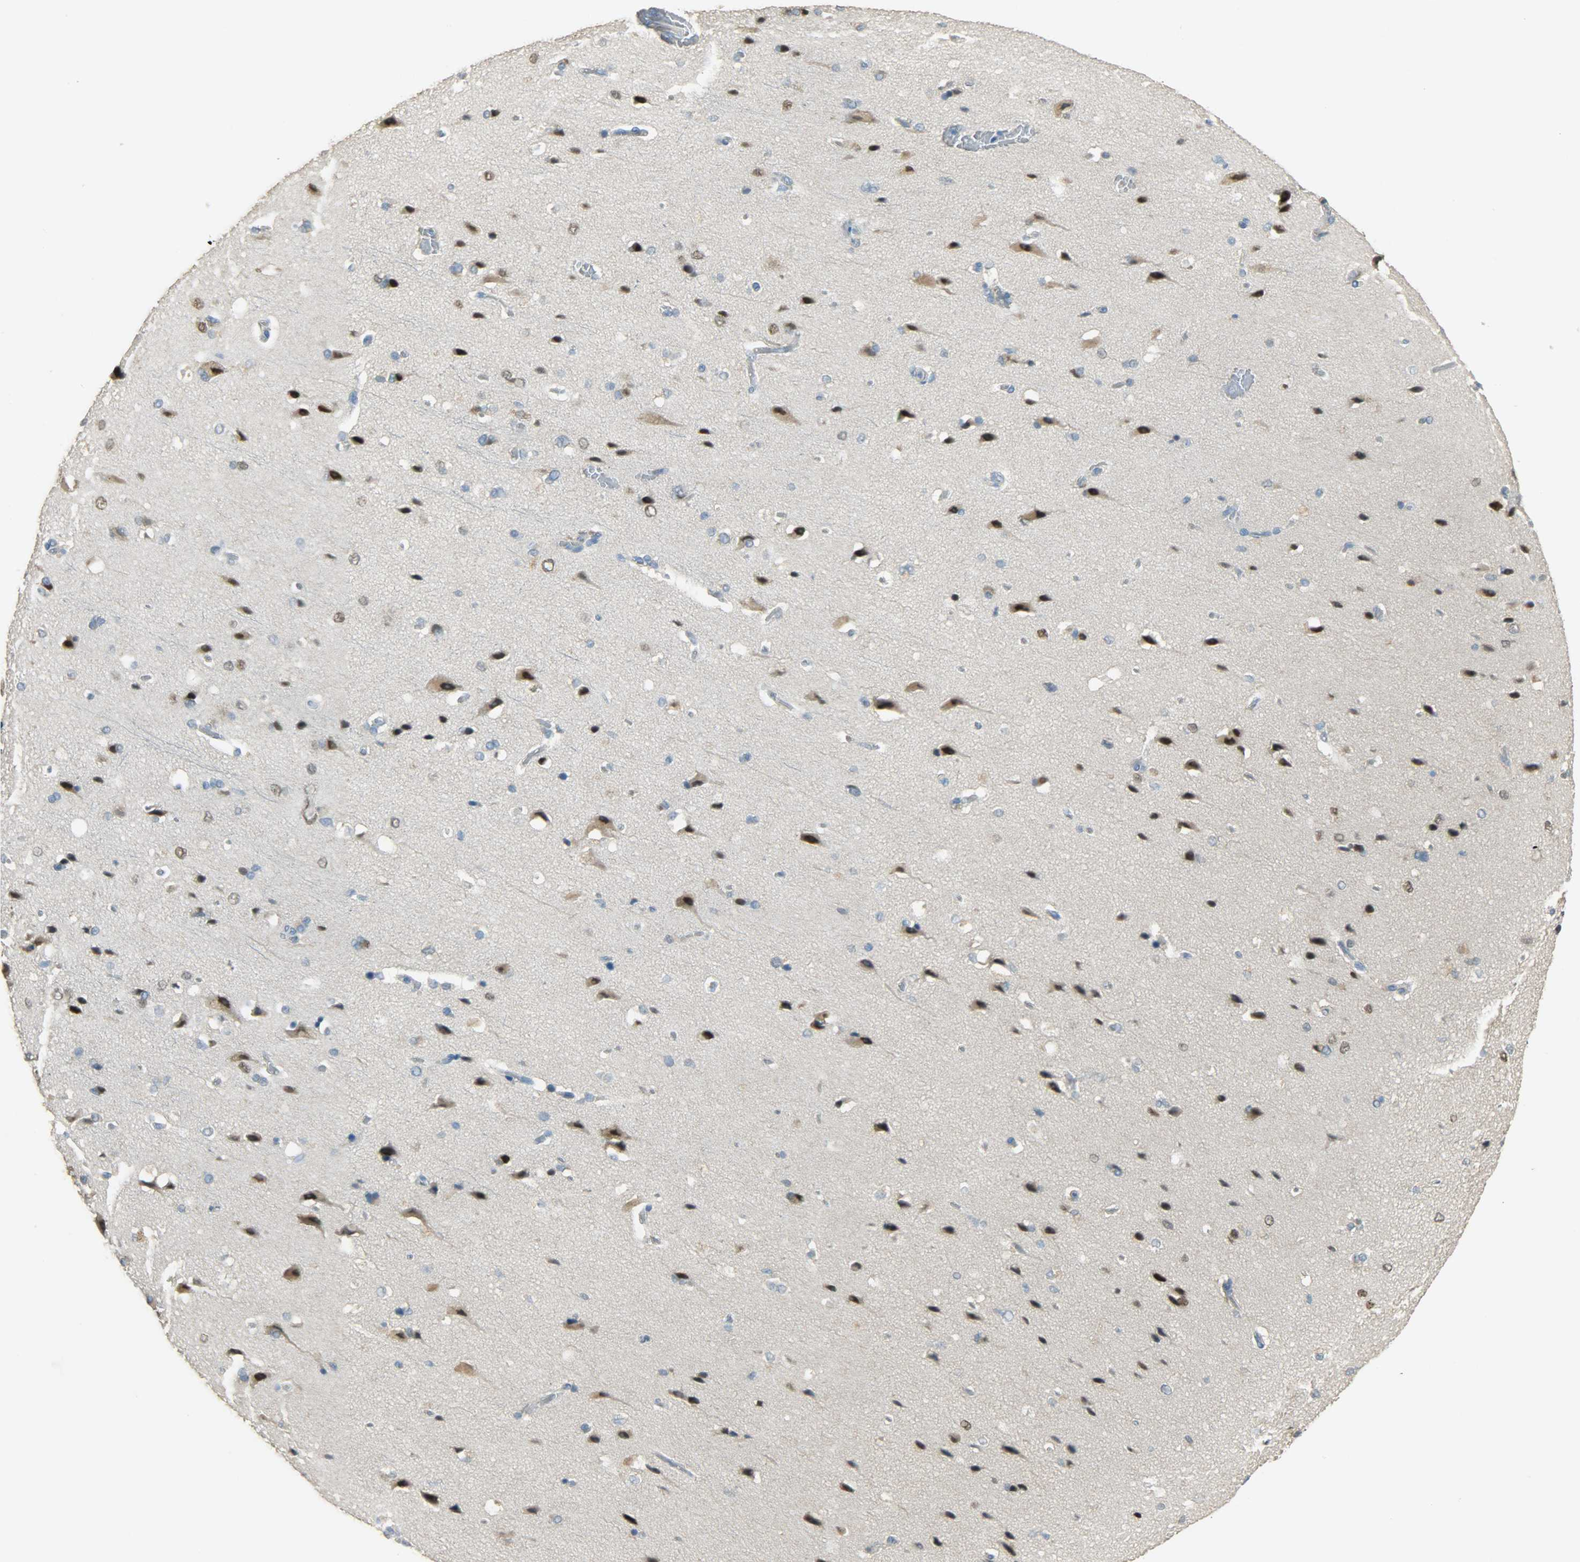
{"staining": {"intensity": "negative", "quantity": "none", "location": "none"}, "tissue": "cerebral cortex", "cell_type": "Endothelial cells", "image_type": "normal", "snomed": [{"axis": "morphology", "description": "Normal tissue, NOS"}, {"axis": "topography", "description": "Cerebral cortex"}], "caption": "Immunohistochemistry histopathology image of normal cerebral cortex: cerebral cortex stained with DAB (3,3'-diaminobenzidine) displays no significant protein staining in endothelial cells. (DAB immunohistochemistry with hematoxylin counter stain).", "gene": "PRMT5", "patient": {"sex": "male", "age": 62}}